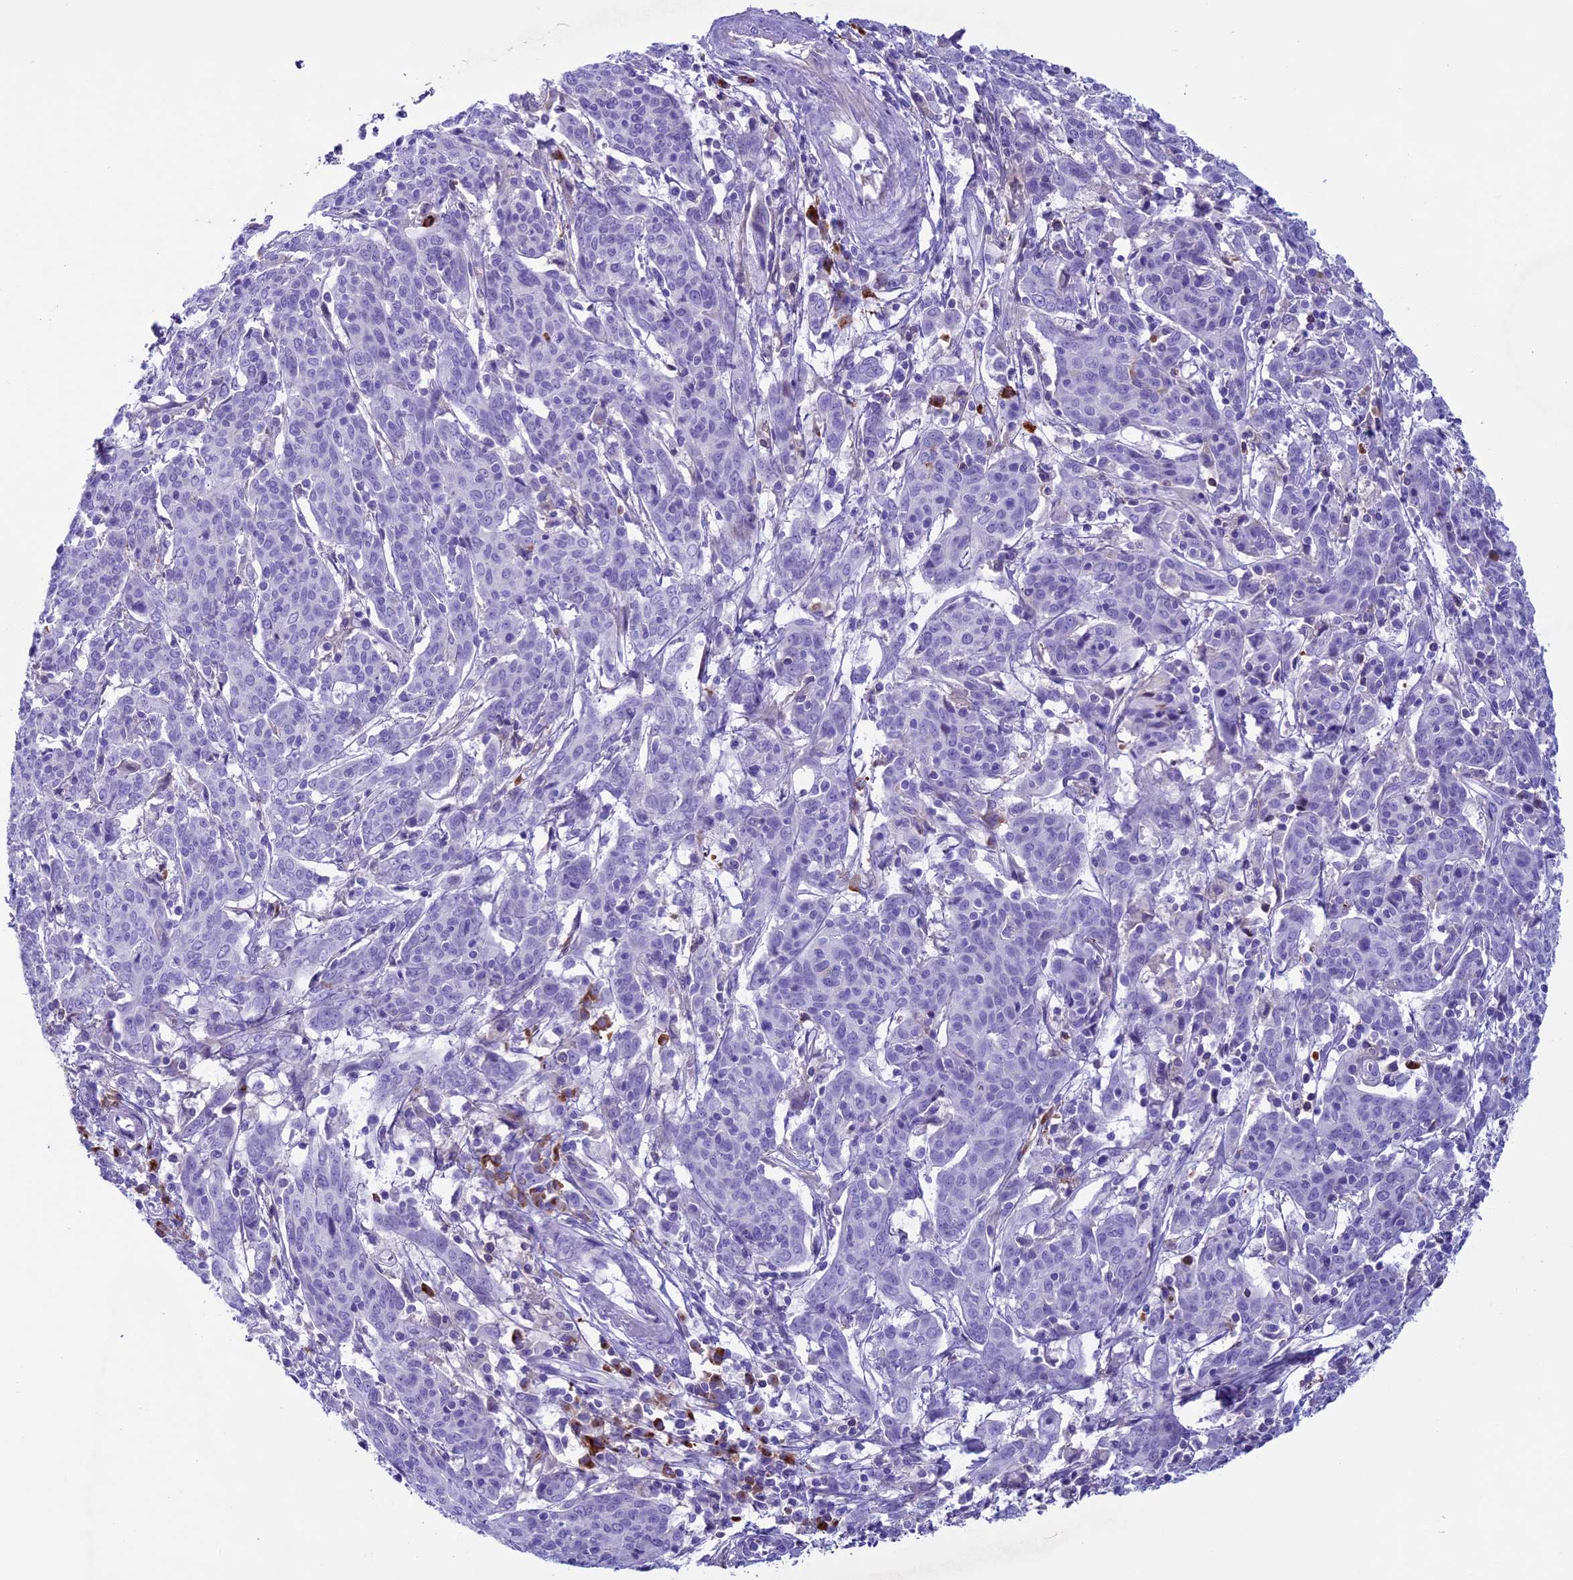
{"staining": {"intensity": "negative", "quantity": "none", "location": "none"}, "tissue": "cervical cancer", "cell_type": "Tumor cells", "image_type": "cancer", "snomed": [{"axis": "morphology", "description": "Squamous cell carcinoma, NOS"}, {"axis": "topography", "description": "Cervix"}], "caption": "The photomicrograph exhibits no staining of tumor cells in cervical squamous cell carcinoma.", "gene": "IGSF6", "patient": {"sex": "female", "age": 67}}